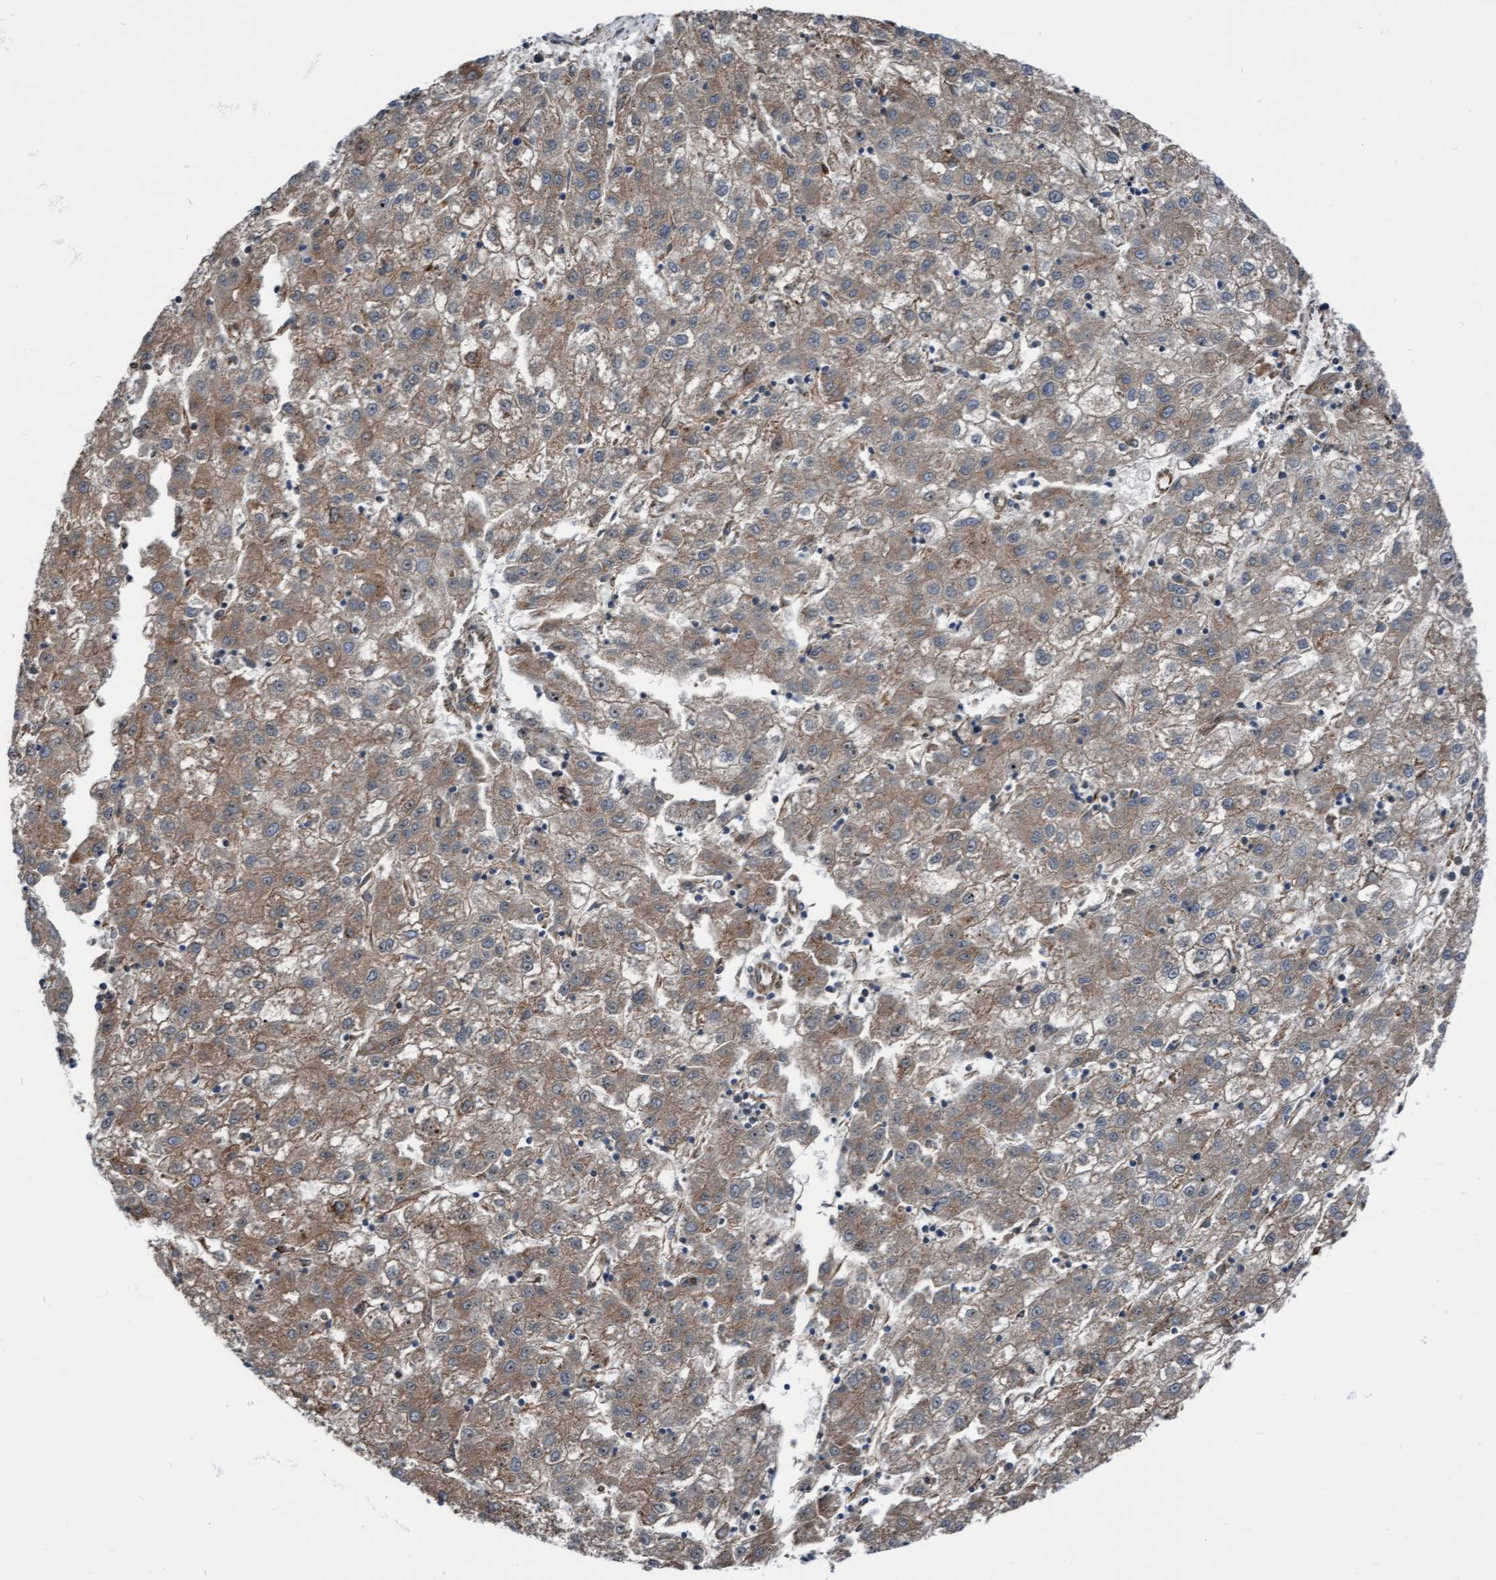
{"staining": {"intensity": "weak", "quantity": "25%-75%", "location": "cytoplasmic/membranous"}, "tissue": "liver cancer", "cell_type": "Tumor cells", "image_type": "cancer", "snomed": [{"axis": "morphology", "description": "Carcinoma, Hepatocellular, NOS"}, {"axis": "topography", "description": "Liver"}], "caption": "The photomicrograph shows a brown stain indicating the presence of a protein in the cytoplasmic/membranous of tumor cells in liver hepatocellular carcinoma. Ihc stains the protein in brown and the nuclei are stained blue.", "gene": "RAP1GAP2", "patient": {"sex": "male", "age": 72}}